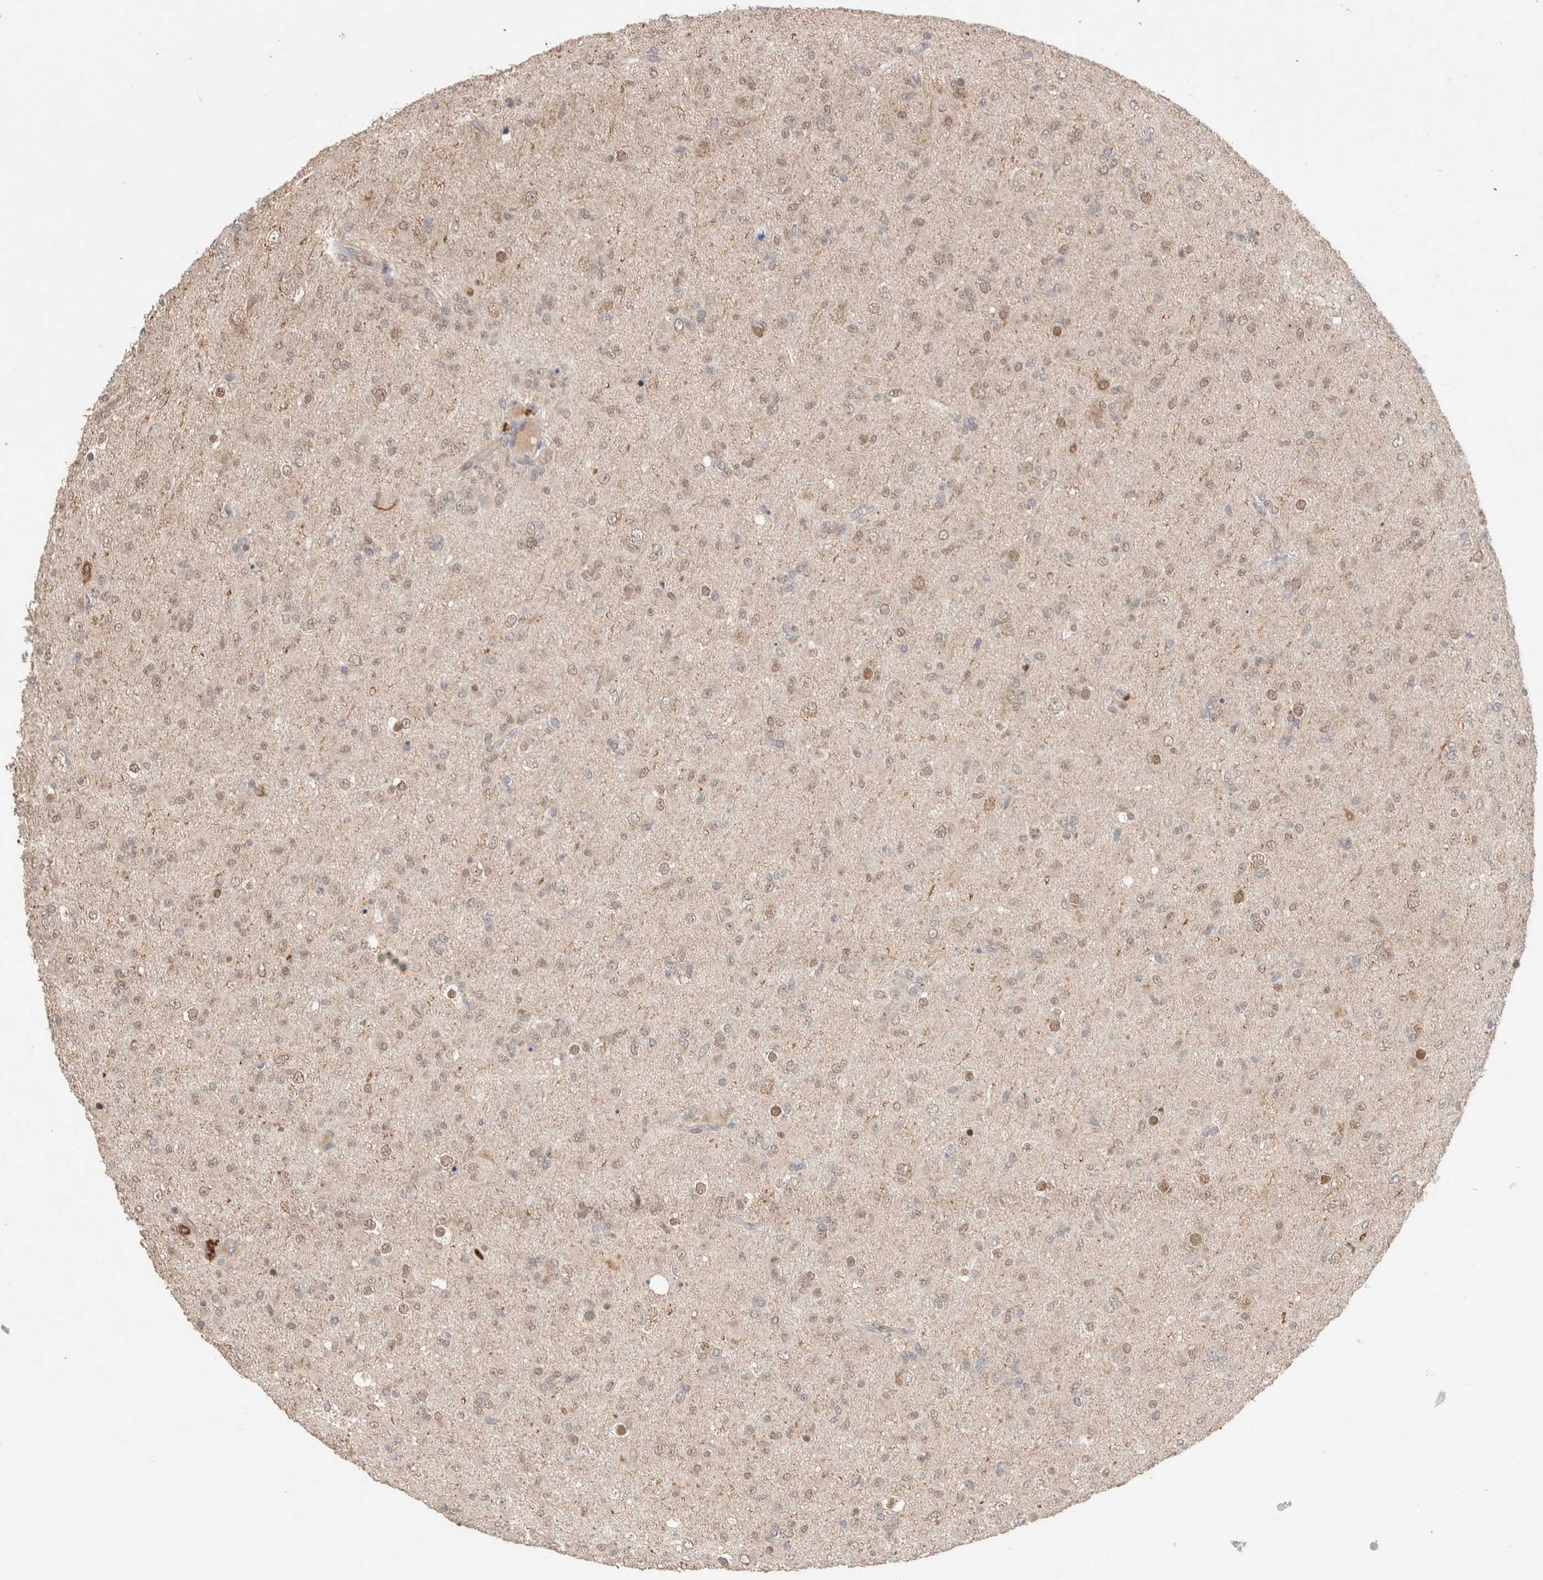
{"staining": {"intensity": "weak", "quantity": ">75%", "location": "cytoplasmic/membranous,nuclear"}, "tissue": "glioma", "cell_type": "Tumor cells", "image_type": "cancer", "snomed": [{"axis": "morphology", "description": "Glioma, malignant, Low grade"}, {"axis": "topography", "description": "Brain"}], "caption": "Protein staining of glioma tissue exhibits weak cytoplasmic/membranous and nuclear staining in approximately >75% of tumor cells. Using DAB (3,3'-diaminobenzidine) (brown) and hematoxylin (blue) stains, captured at high magnification using brightfield microscopy.", "gene": "SYDE2", "patient": {"sex": "male", "age": 65}}